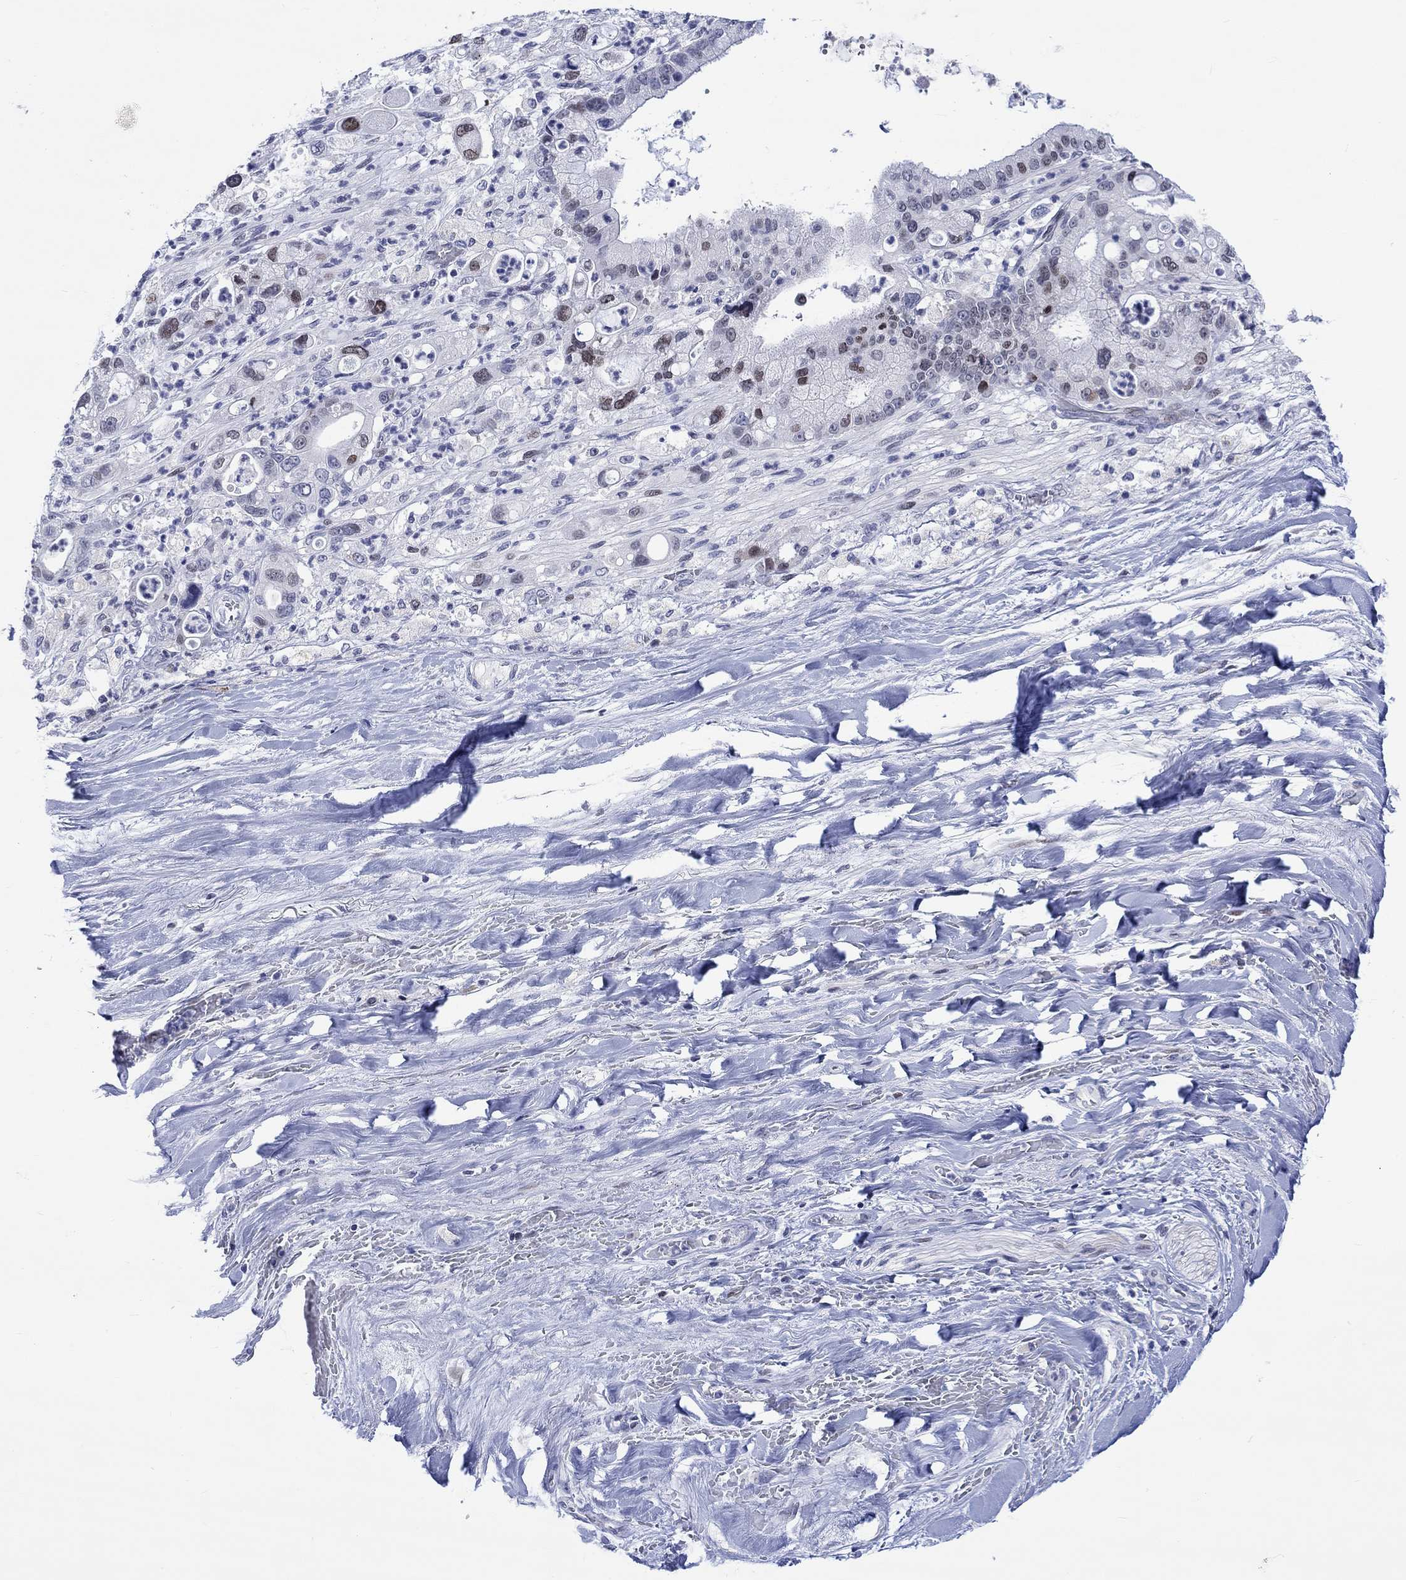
{"staining": {"intensity": "moderate", "quantity": "<25%", "location": "nuclear"}, "tissue": "liver cancer", "cell_type": "Tumor cells", "image_type": "cancer", "snomed": [{"axis": "morphology", "description": "Cholangiocarcinoma"}, {"axis": "topography", "description": "Liver"}], "caption": "Liver cancer stained with immunohistochemistry shows moderate nuclear positivity in approximately <25% of tumor cells. Nuclei are stained in blue.", "gene": "CDCA2", "patient": {"sex": "female", "age": 54}}